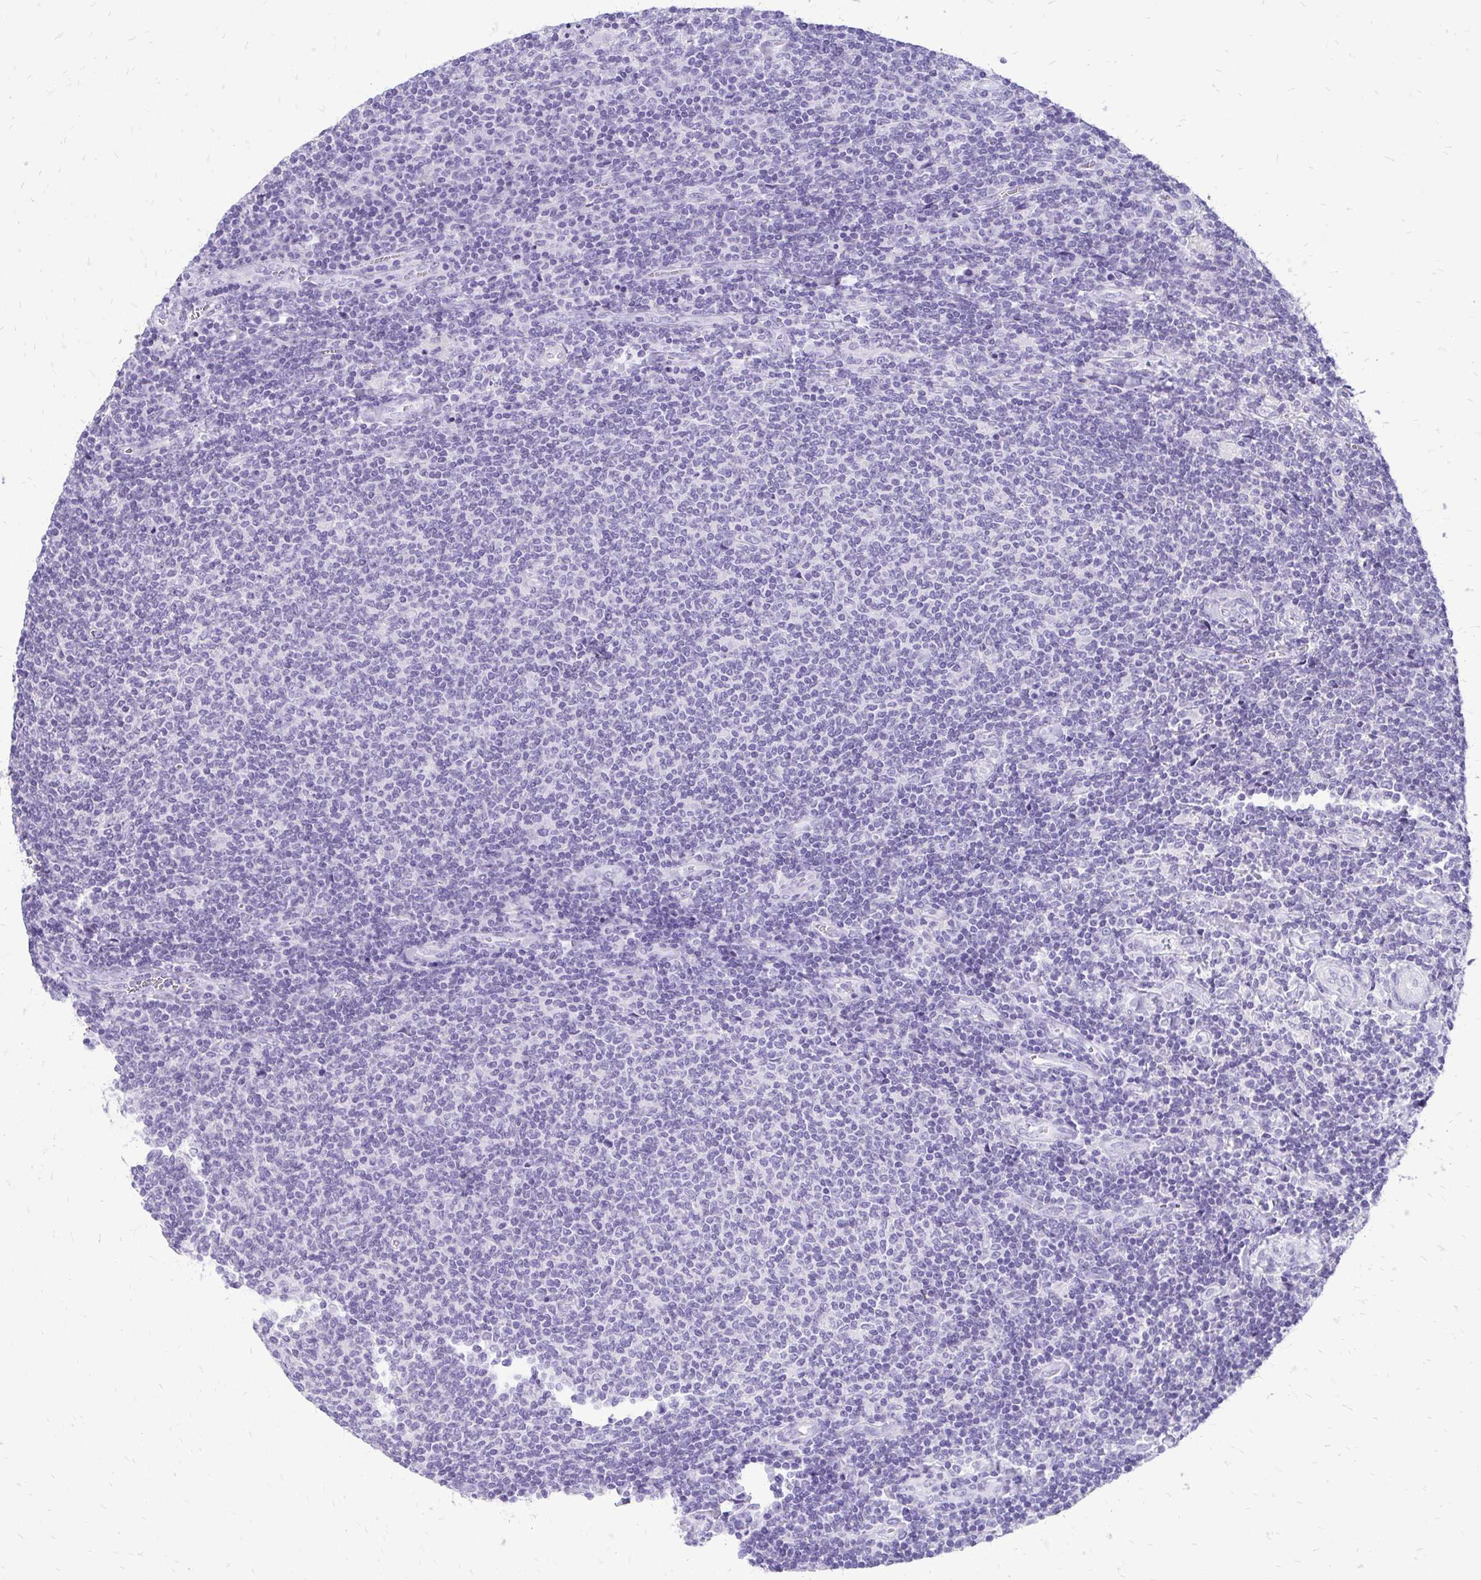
{"staining": {"intensity": "negative", "quantity": "none", "location": "none"}, "tissue": "lymphoma", "cell_type": "Tumor cells", "image_type": "cancer", "snomed": [{"axis": "morphology", "description": "Malignant lymphoma, non-Hodgkin's type, Low grade"}, {"axis": "topography", "description": "Lymph node"}], "caption": "There is no significant expression in tumor cells of lymphoma.", "gene": "SLC32A1", "patient": {"sex": "male", "age": 52}}